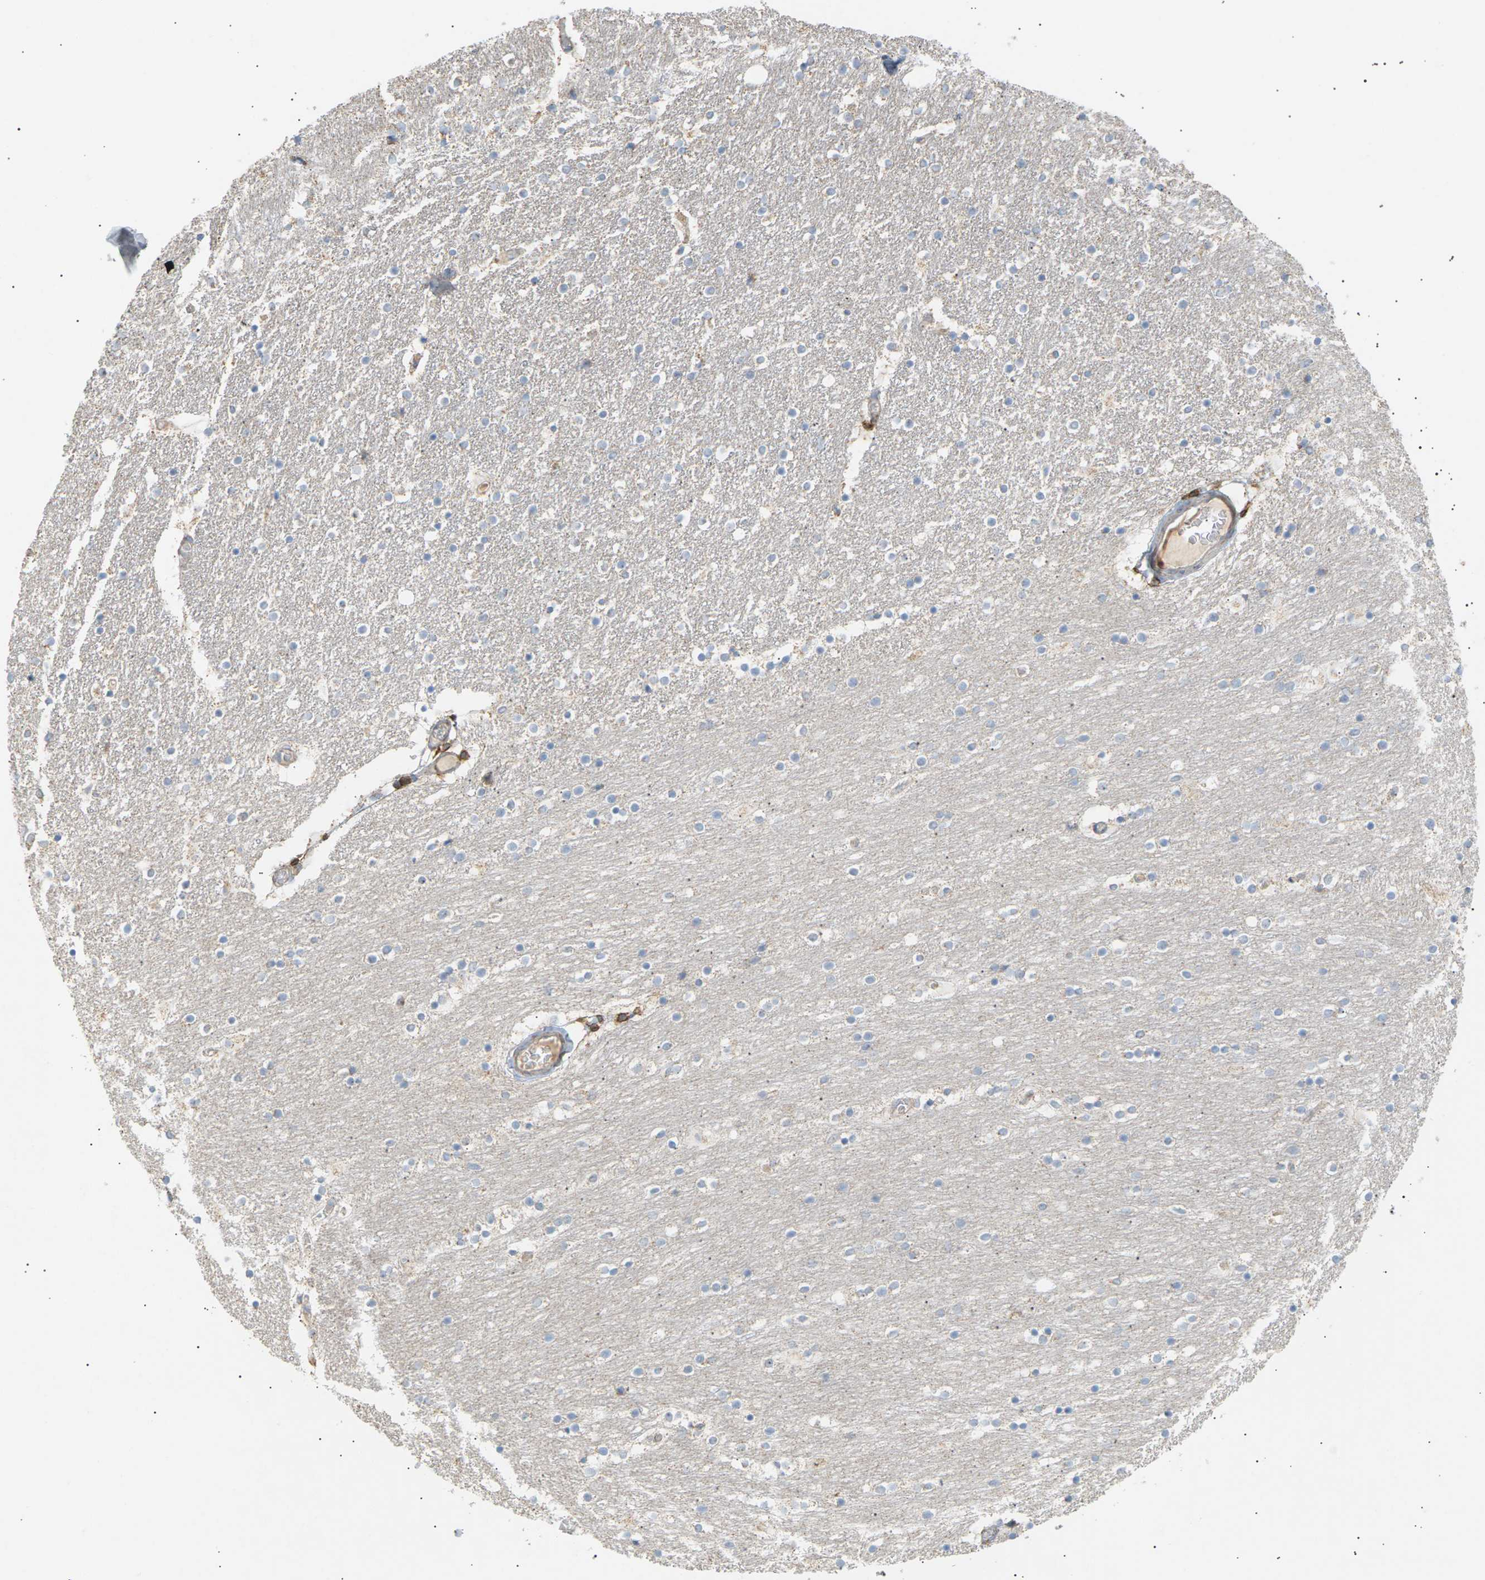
{"staining": {"intensity": "negative", "quantity": "none", "location": "none"}, "tissue": "caudate", "cell_type": "Glial cells", "image_type": "normal", "snomed": [{"axis": "morphology", "description": "Normal tissue, NOS"}, {"axis": "topography", "description": "Lateral ventricle wall"}], "caption": "Image shows no significant protein staining in glial cells of benign caudate. The staining was performed using DAB (3,3'-diaminobenzidine) to visualize the protein expression in brown, while the nuclei were stained in blue with hematoxylin (Magnification: 20x).", "gene": "LIME1", "patient": {"sex": "female", "age": 54}}